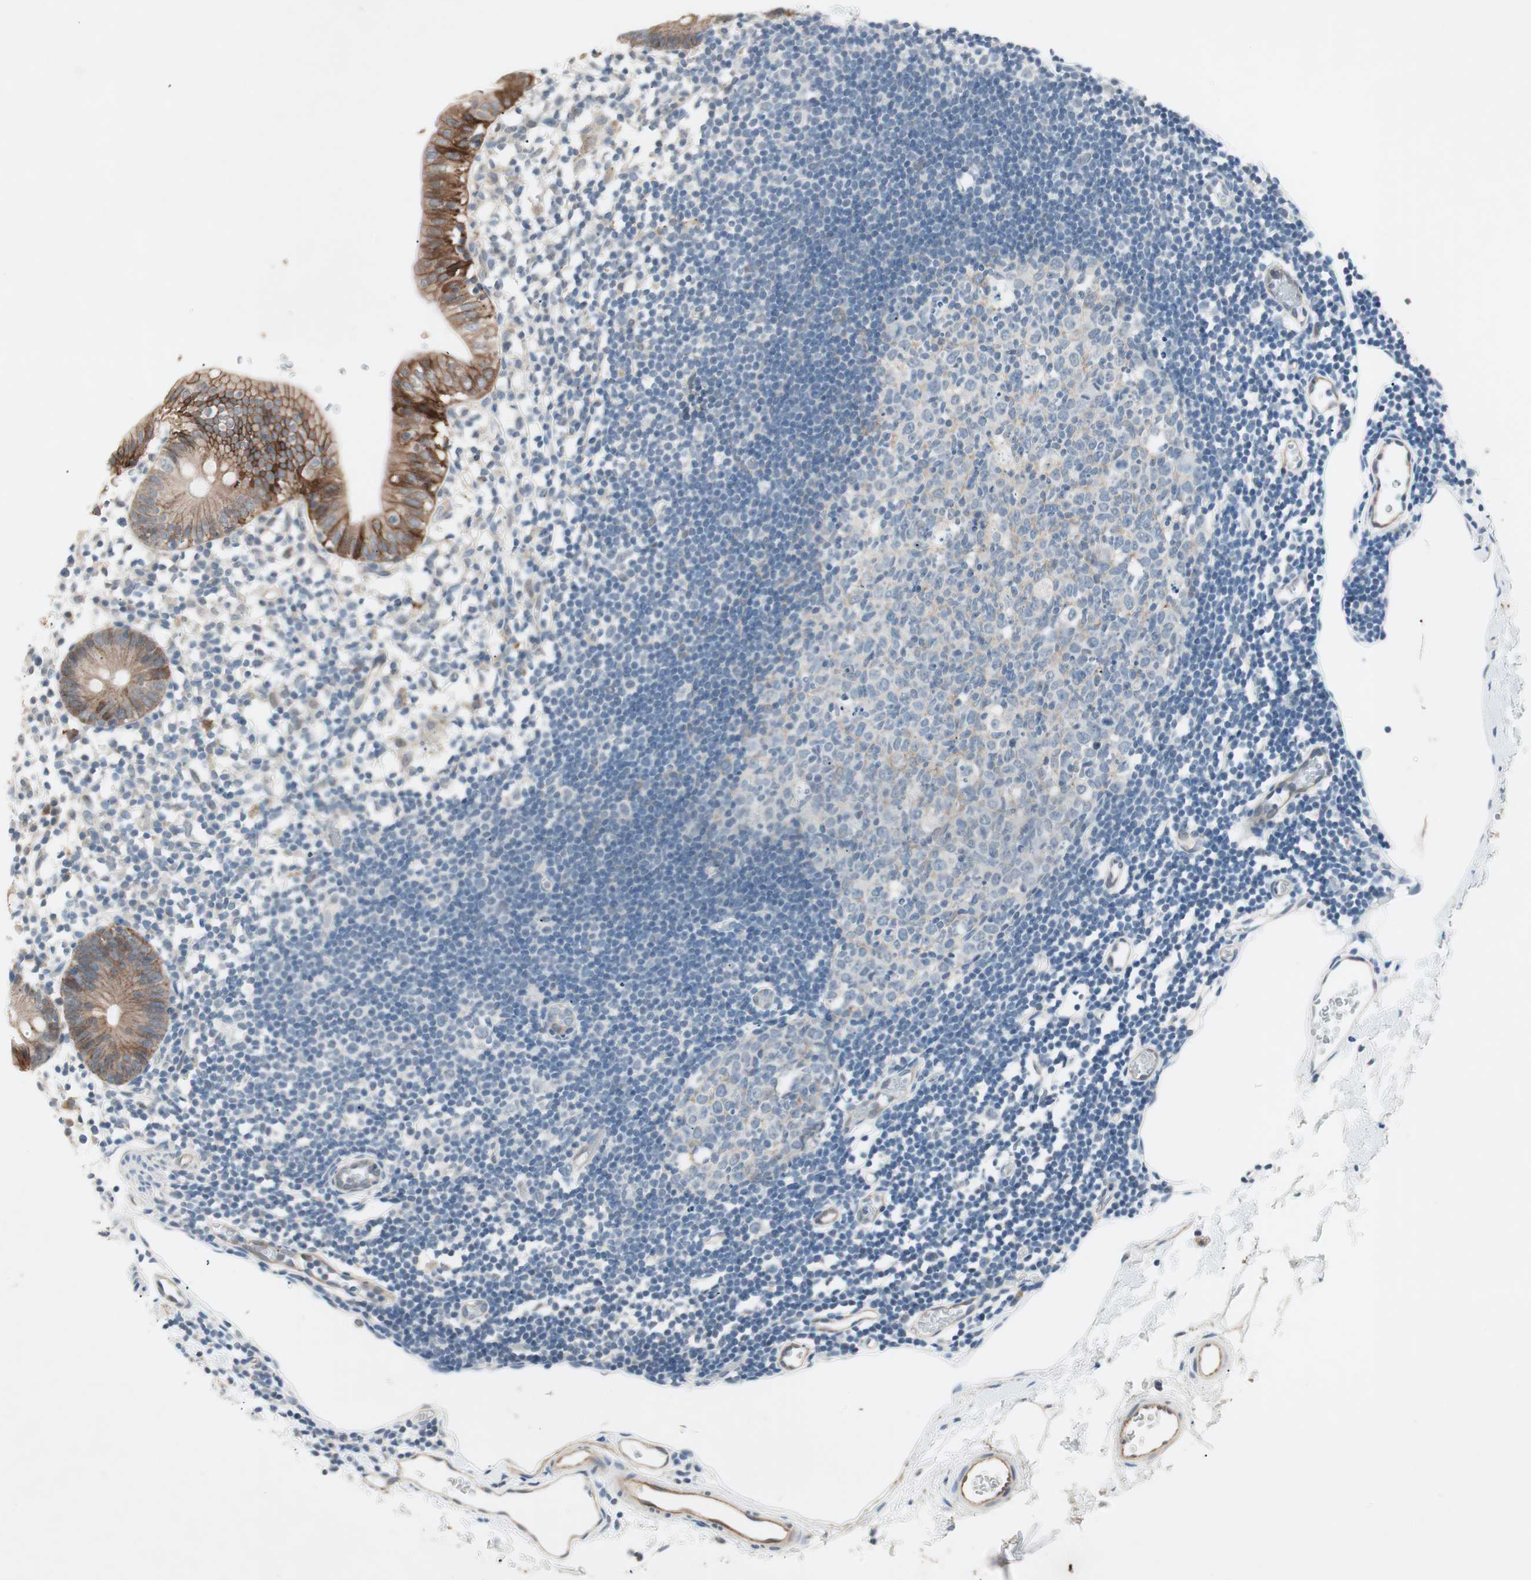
{"staining": {"intensity": "weak", "quantity": ">75%", "location": "cytoplasmic/membranous"}, "tissue": "colon", "cell_type": "Endothelial cells", "image_type": "normal", "snomed": [{"axis": "morphology", "description": "Normal tissue, NOS"}, {"axis": "morphology", "description": "Adenocarcinoma, NOS"}, {"axis": "topography", "description": "Colon"}, {"axis": "topography", "description": "Peripheral nerve tissue"}], "caption": "DAB immunohistochemical staining of benign colon shows weak cytoplasmic/membranous protein staining in approximately >75% of endothelial cells. (DAB = brown stain, brightfield microscopy at high magnification).", "gene": "ITGB4", "patient": {"sex": "male", "age": 14}}